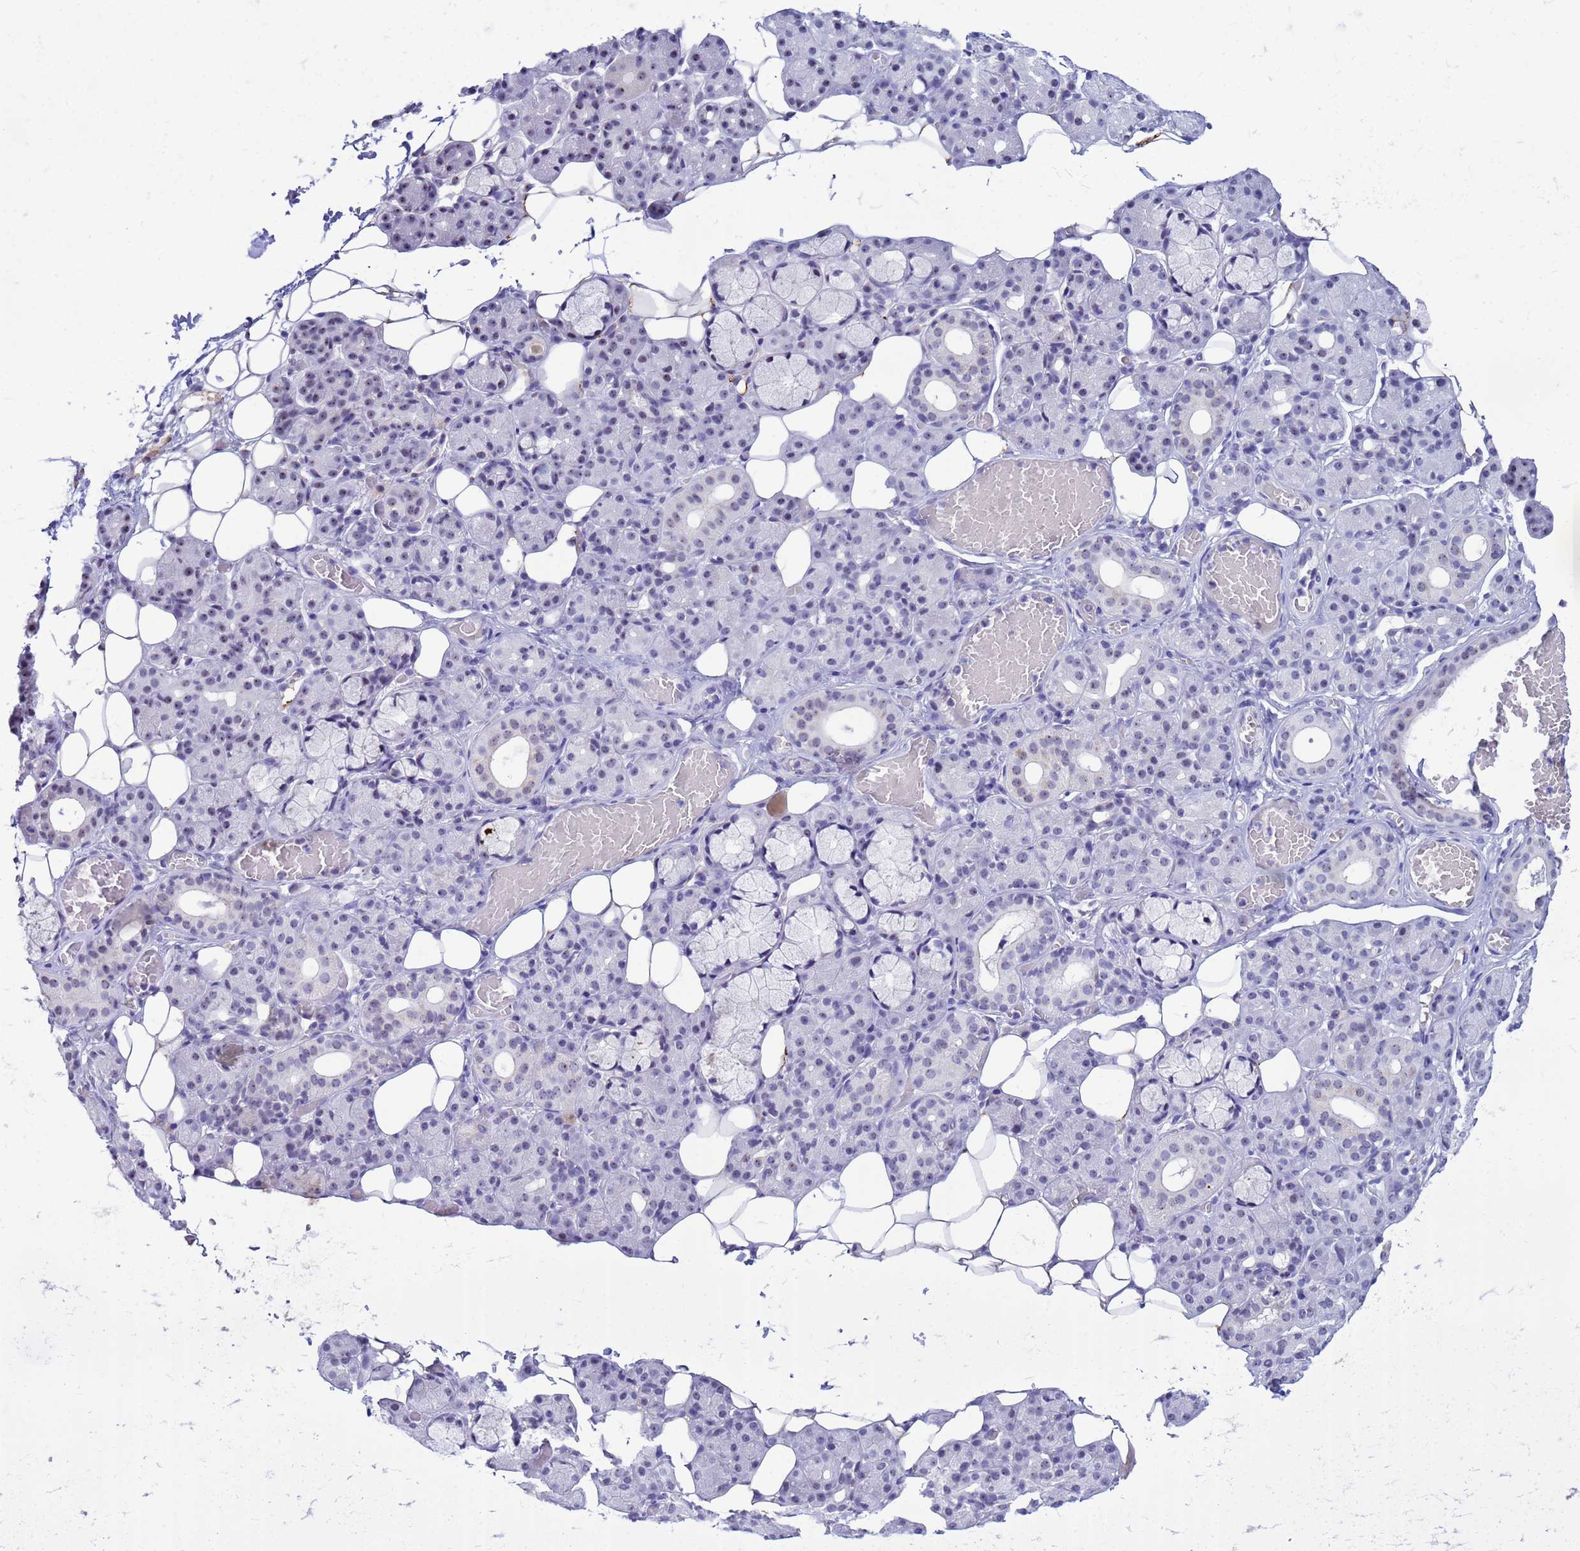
{"staining": {"intensity": "negative", "quantity": "none", "location": "none"}, "tissue": "salivary gland", "cell_type": "Glandular cells", "image_type": "normal", "snomed": [{"axis": "morphology", "description": "Normal tissue, NOS"}, {"axis": "topography", "description": "Salivary gland"}], "caption": "High magnification brightfield microscopy of unremarkable salivary gland stained with DAB (brown) and counterstained with hematoxylin (blue): glandular cells show no significant expression. (Stains: DAB (3,3'-diaminobenzidine) immunohistochemistry (IHC) with hematoxylin counter stain, Microscopy: brightfield microscopy at high magnification).", "gene": "DMRTC2", "patient": {"sex": "male", "age": 63}}